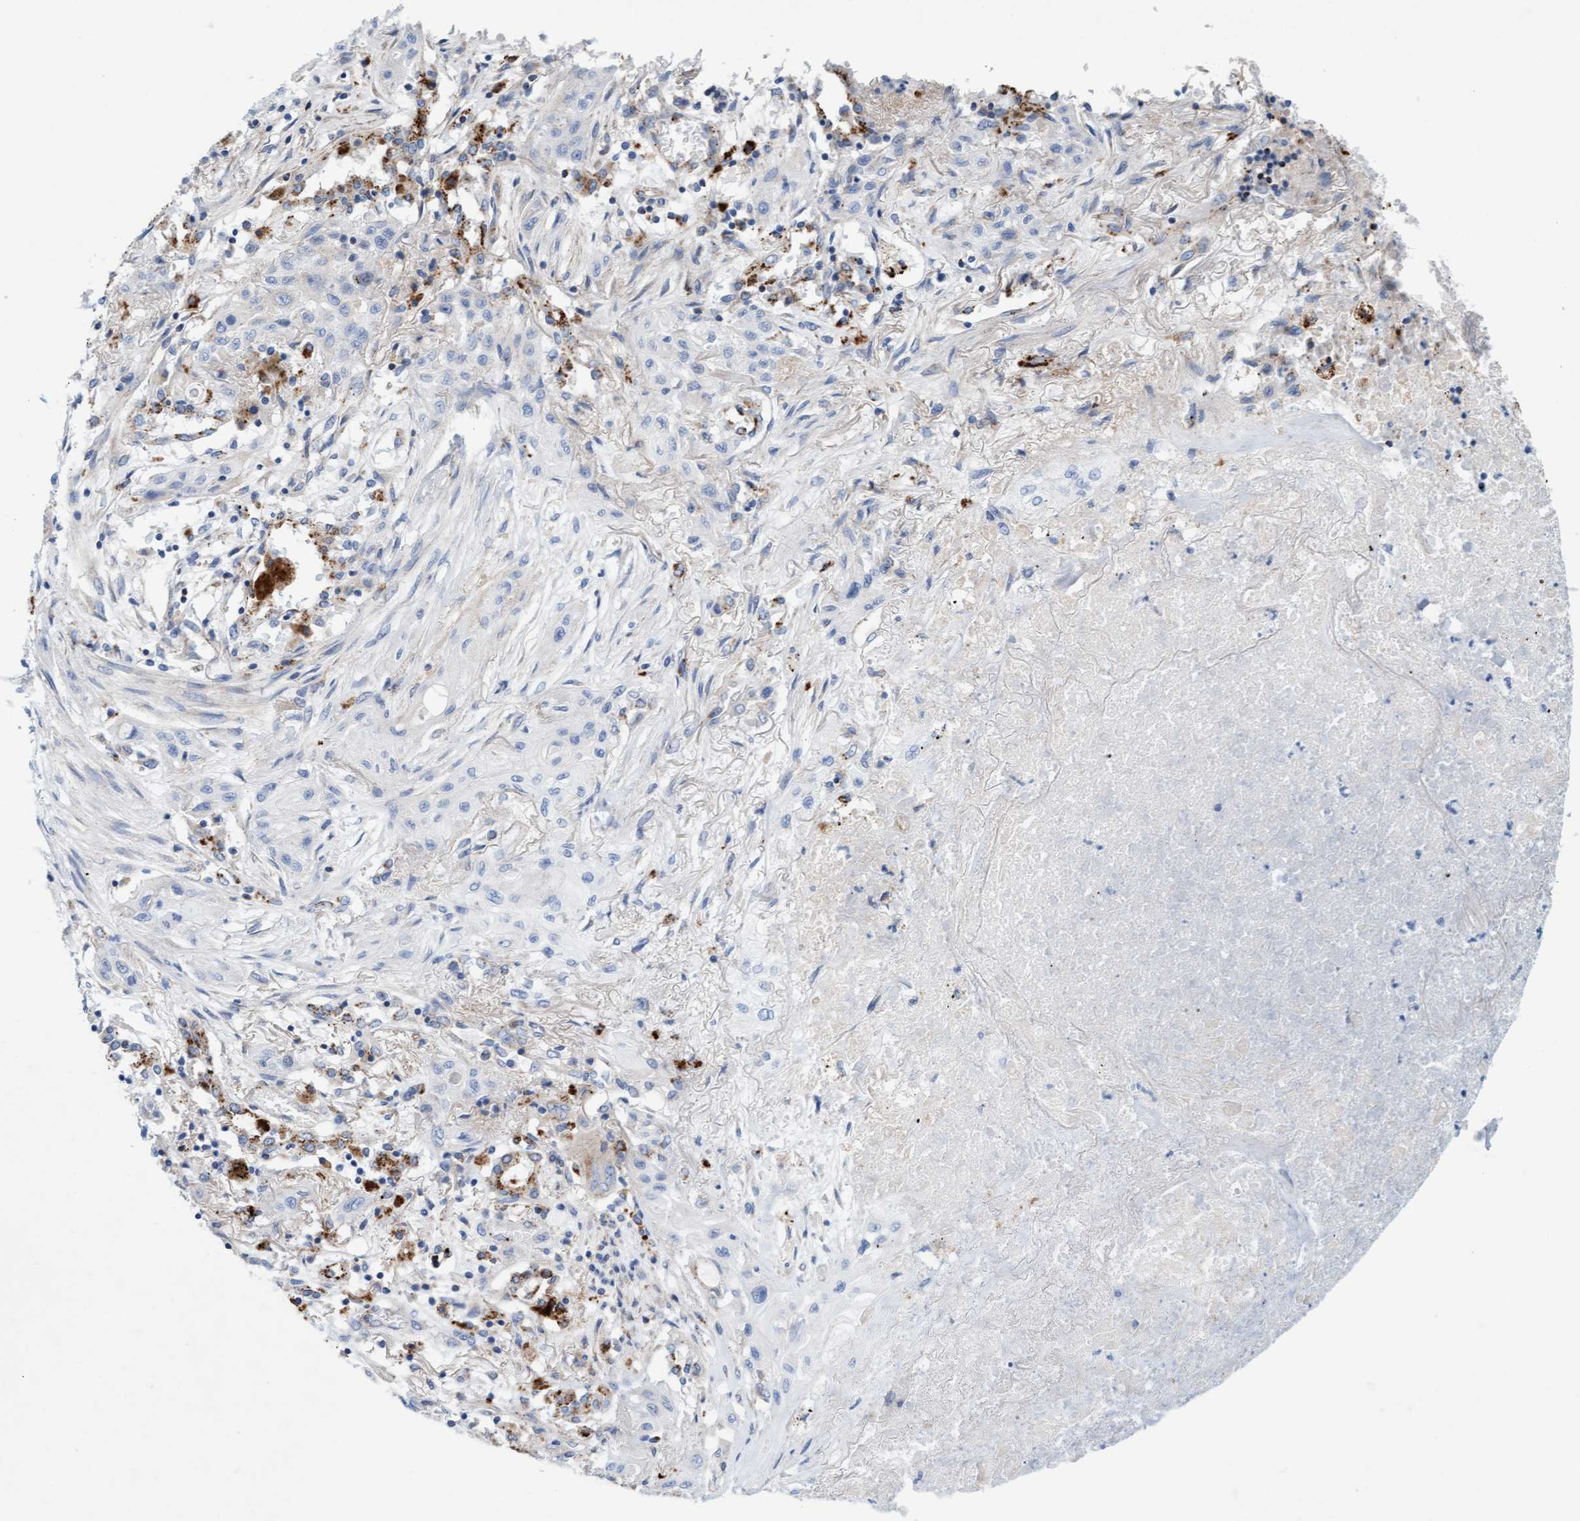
{"staining": {"intensity": "negative", "quantity": "none", "location": "none"}, "tissue": "lung cancer", "cell_type": "Tumor cells", "image_type": "cancer", "snomed": [{"axis": "morphology", "description": "Squamous cell carcinoma, NOS"}, {"axis": "topography", "description": "Lung"}], "caption": "IHC histopathology image of neoplastic tissue: human lung cancer stained with DAB exhibits no significant protein positivity in tumor cells.", "gene": "SGSH", "patient": {"sex": "female", "age": 47}}